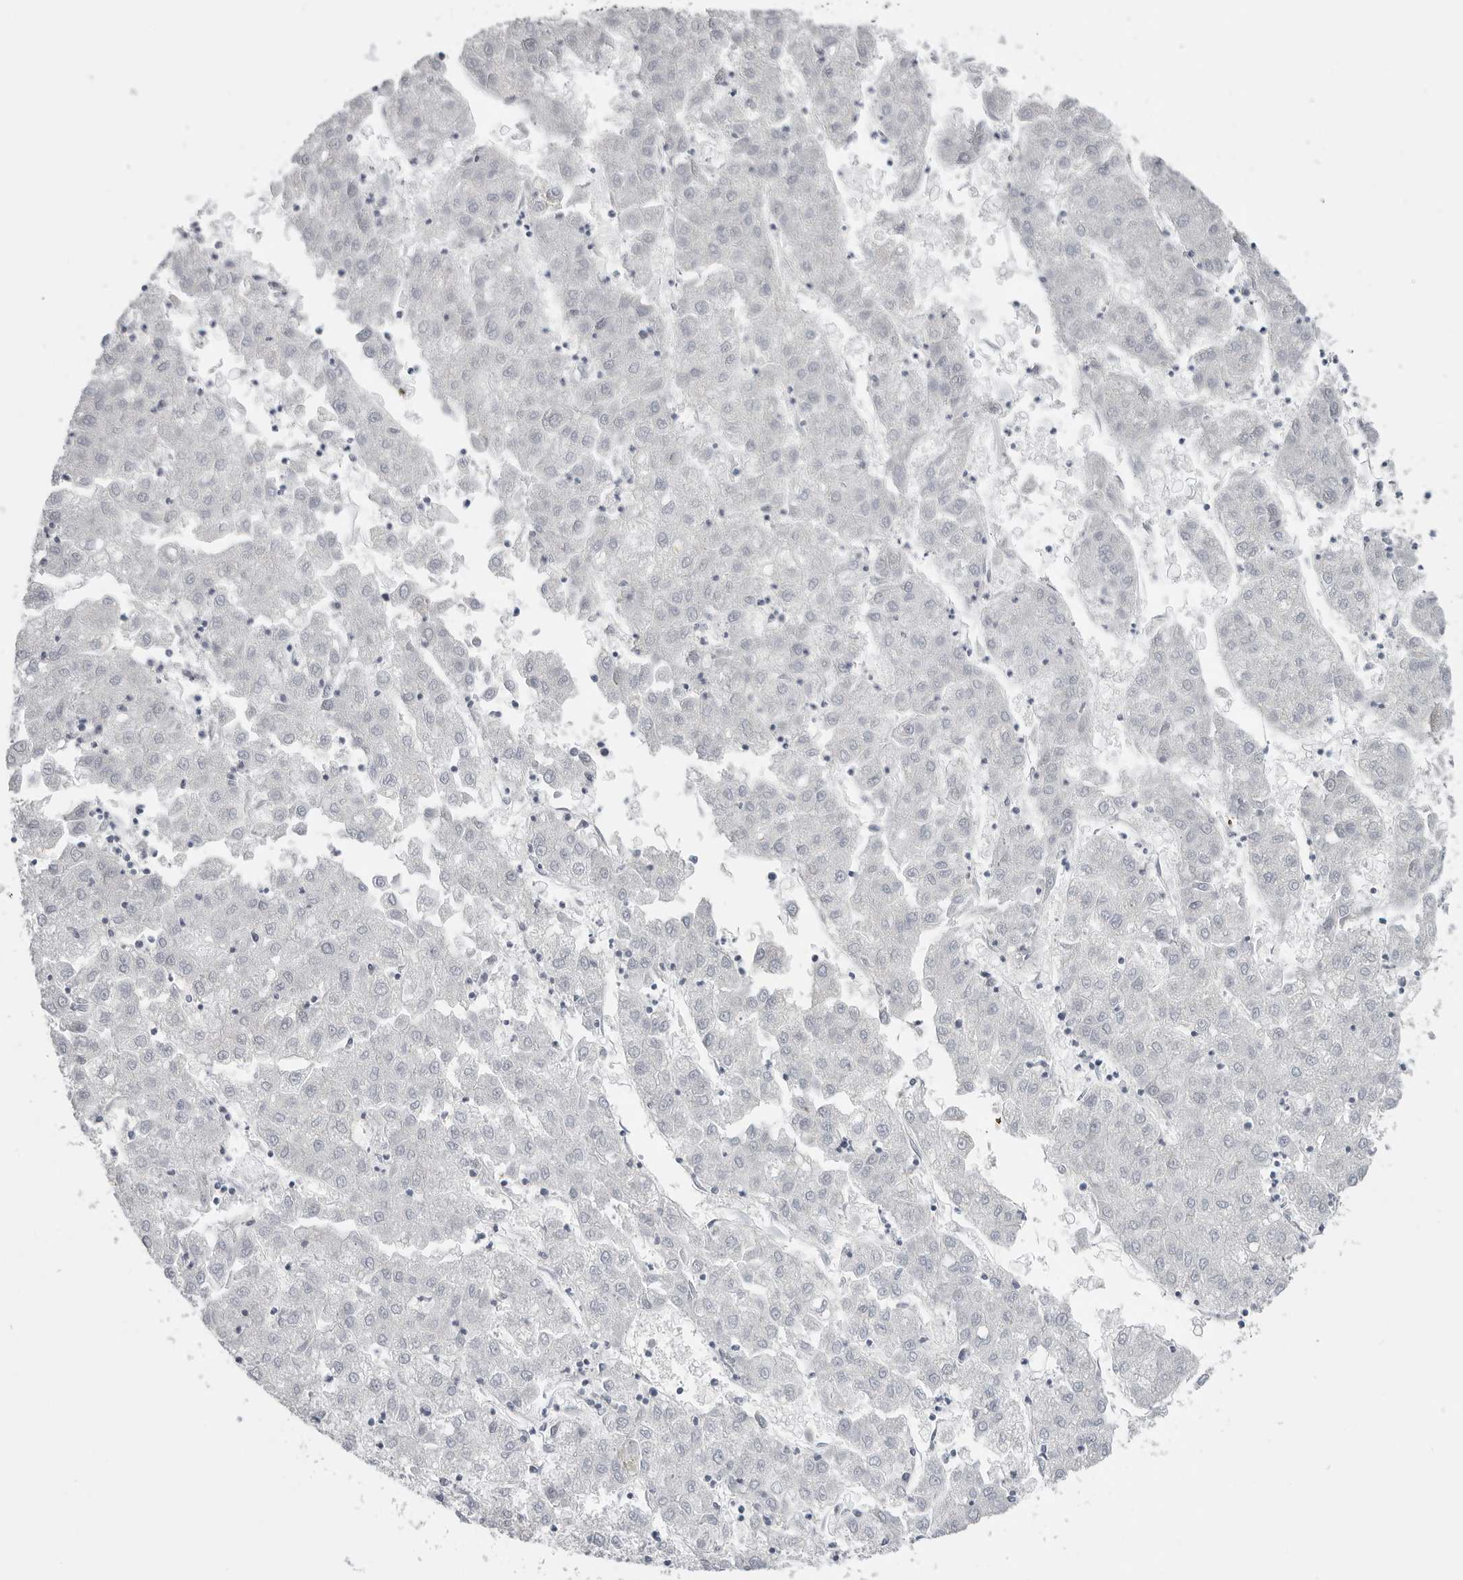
{"staining": {"intensity": "negative", "quantity": "none", "location": "none"}, "tissue": "liver cancer", "cell_type": "Tumor cells", "image_type": "cancer", "snomed": [{"axis": "morphology", "description": "Carcinoma, Hepatocellular, NOS"}, {"axis": "topography", "description": "Liver"}], "caption": "Tumor cells are negative for protein expression in human liver cancer.", "gene": "TIMP1", "patient": {"sex": "male", "age": 72}}